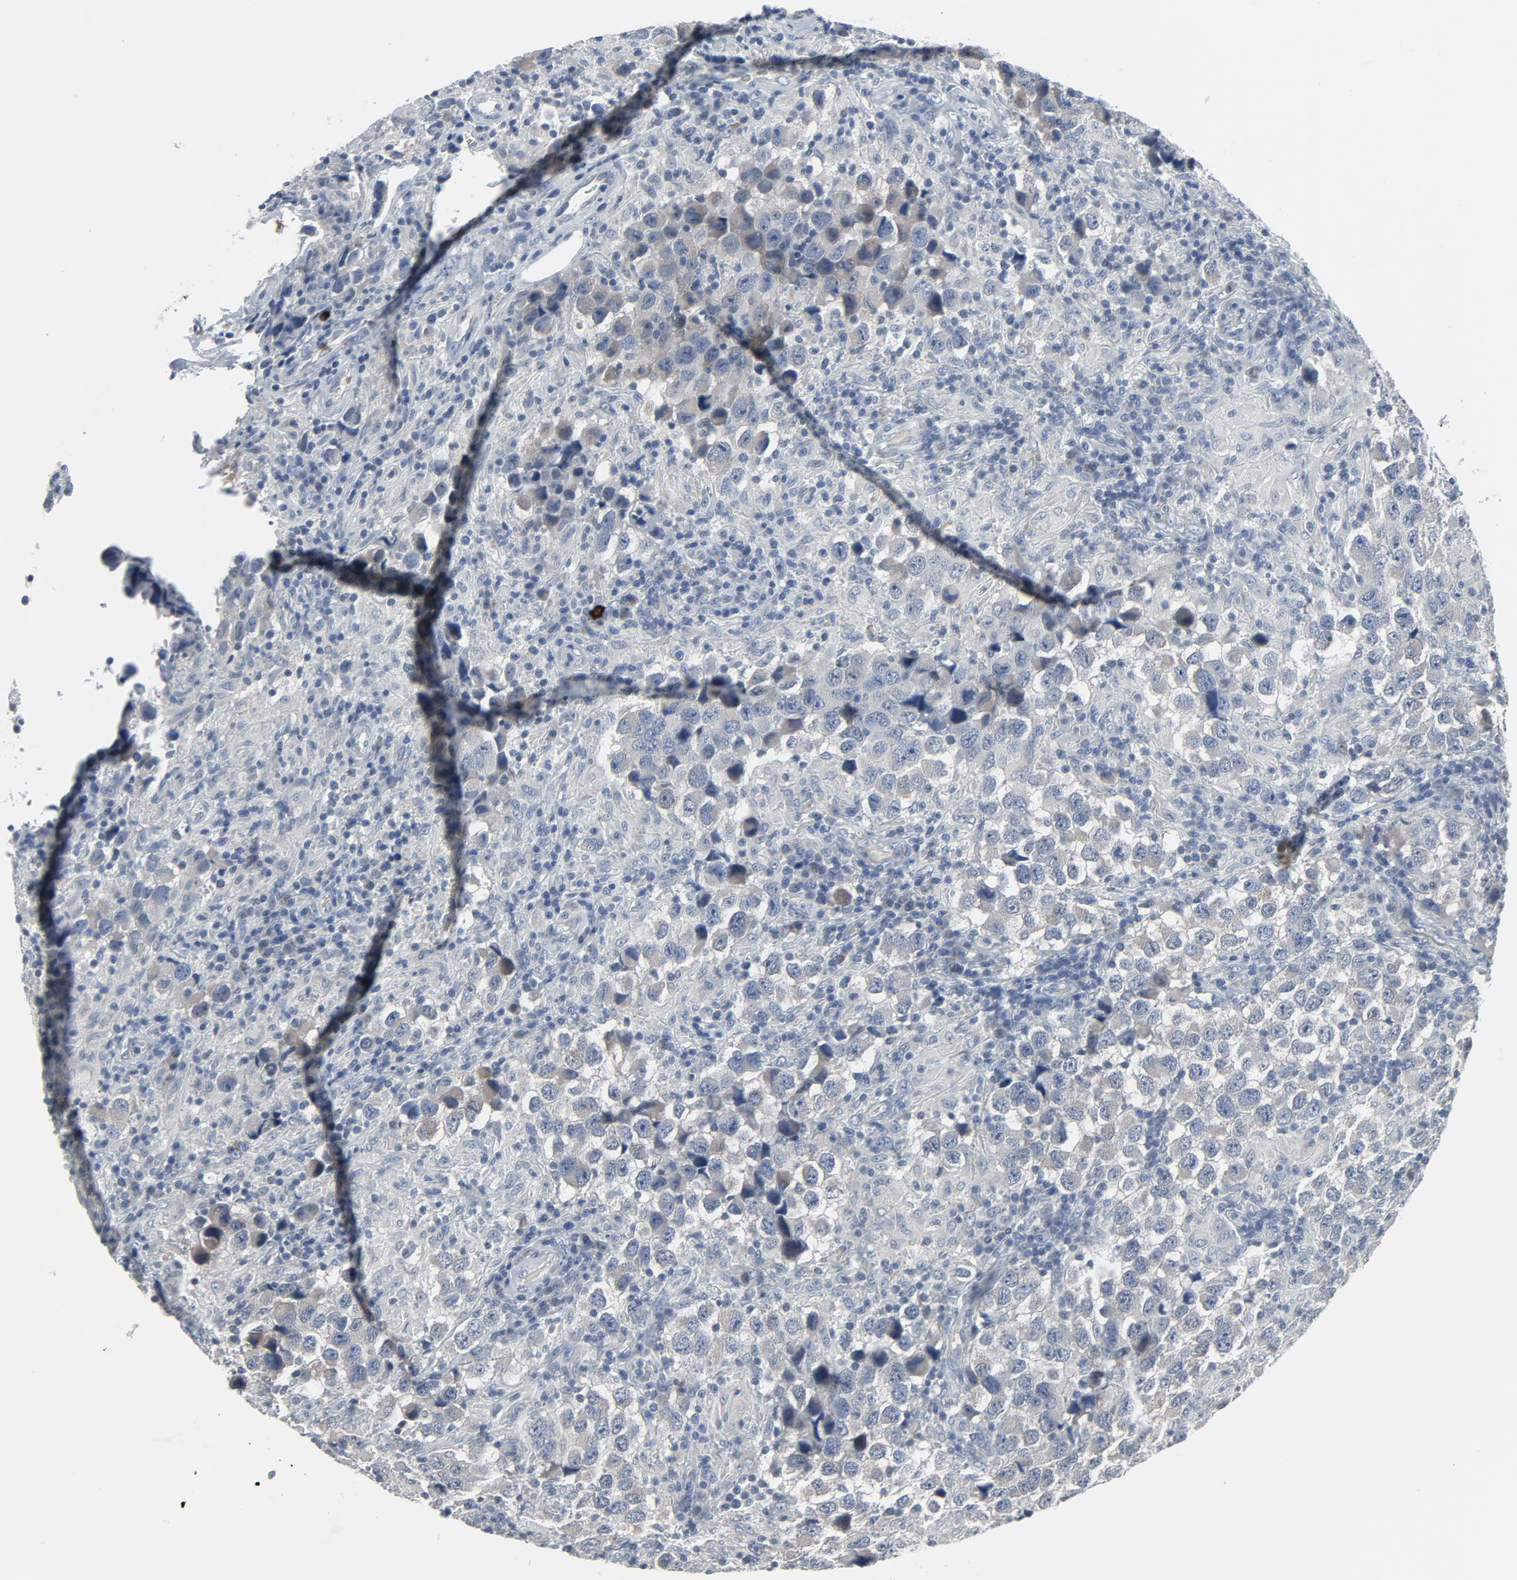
{"staining": {"intensity": "negative", "quantity": "none", "location": "none"}, "tissue": "testis cancer", "cell_type": "Tumor cells", "image_type": "cancer", "snomed": [{"axis": "morphology", "description": "Carcinoma, Embryonal, NOS"}, {"axis": "topography", "description": "Testis"}], "caption": "Immunohistochemistry (IHC) image of testis embryonal carcinoma stained for a protein (brown), which displays no staining in tumor cells. (Brightfield microscopy of DAB (3,3'-diaminobenzidine) IHC at high magnification).", "gene": "GPX2", "patient": {"sex": "male", "age": 21}}